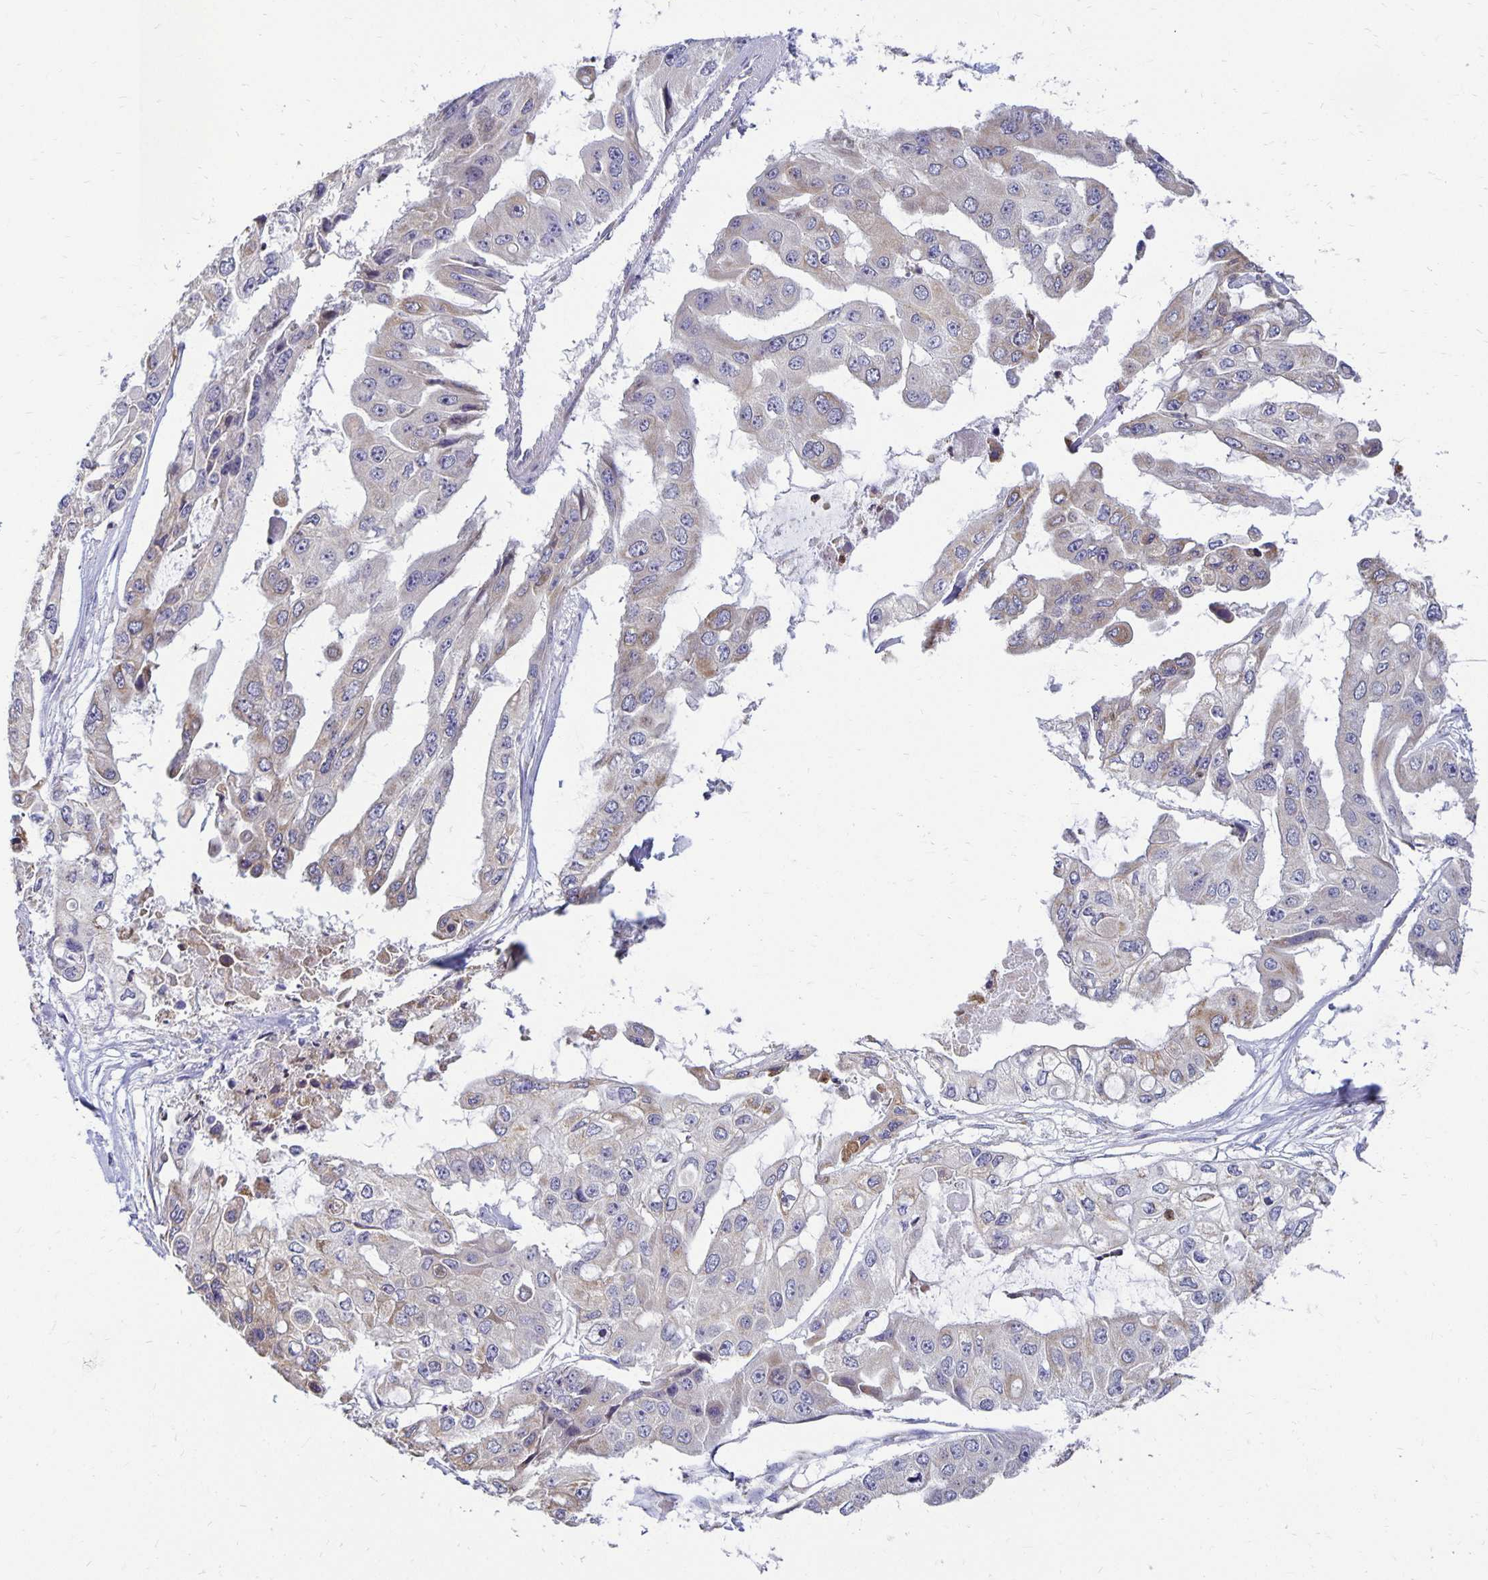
{"staining": {"intensity": "weak", "quantity": "<25%", "location": "cytoplasmic/membranous"}, "tissue": "ovarian cancer", "cell_type": "Tumor cells", "image_type": "cancer", "snomed": [{"axis": "morphology", "description": "Cystadenocarcinoma, serous, NOS"}, {"axis": "topography", "description": "Ovary"}], "caption": "DAB (3,3'-diaminobenzidine) immunohistochemical staining of ovarian cancer reveals no significant staining in tumor cells.", "gene": "FN3K", "patient": {"sex": "female", "age": 56}}